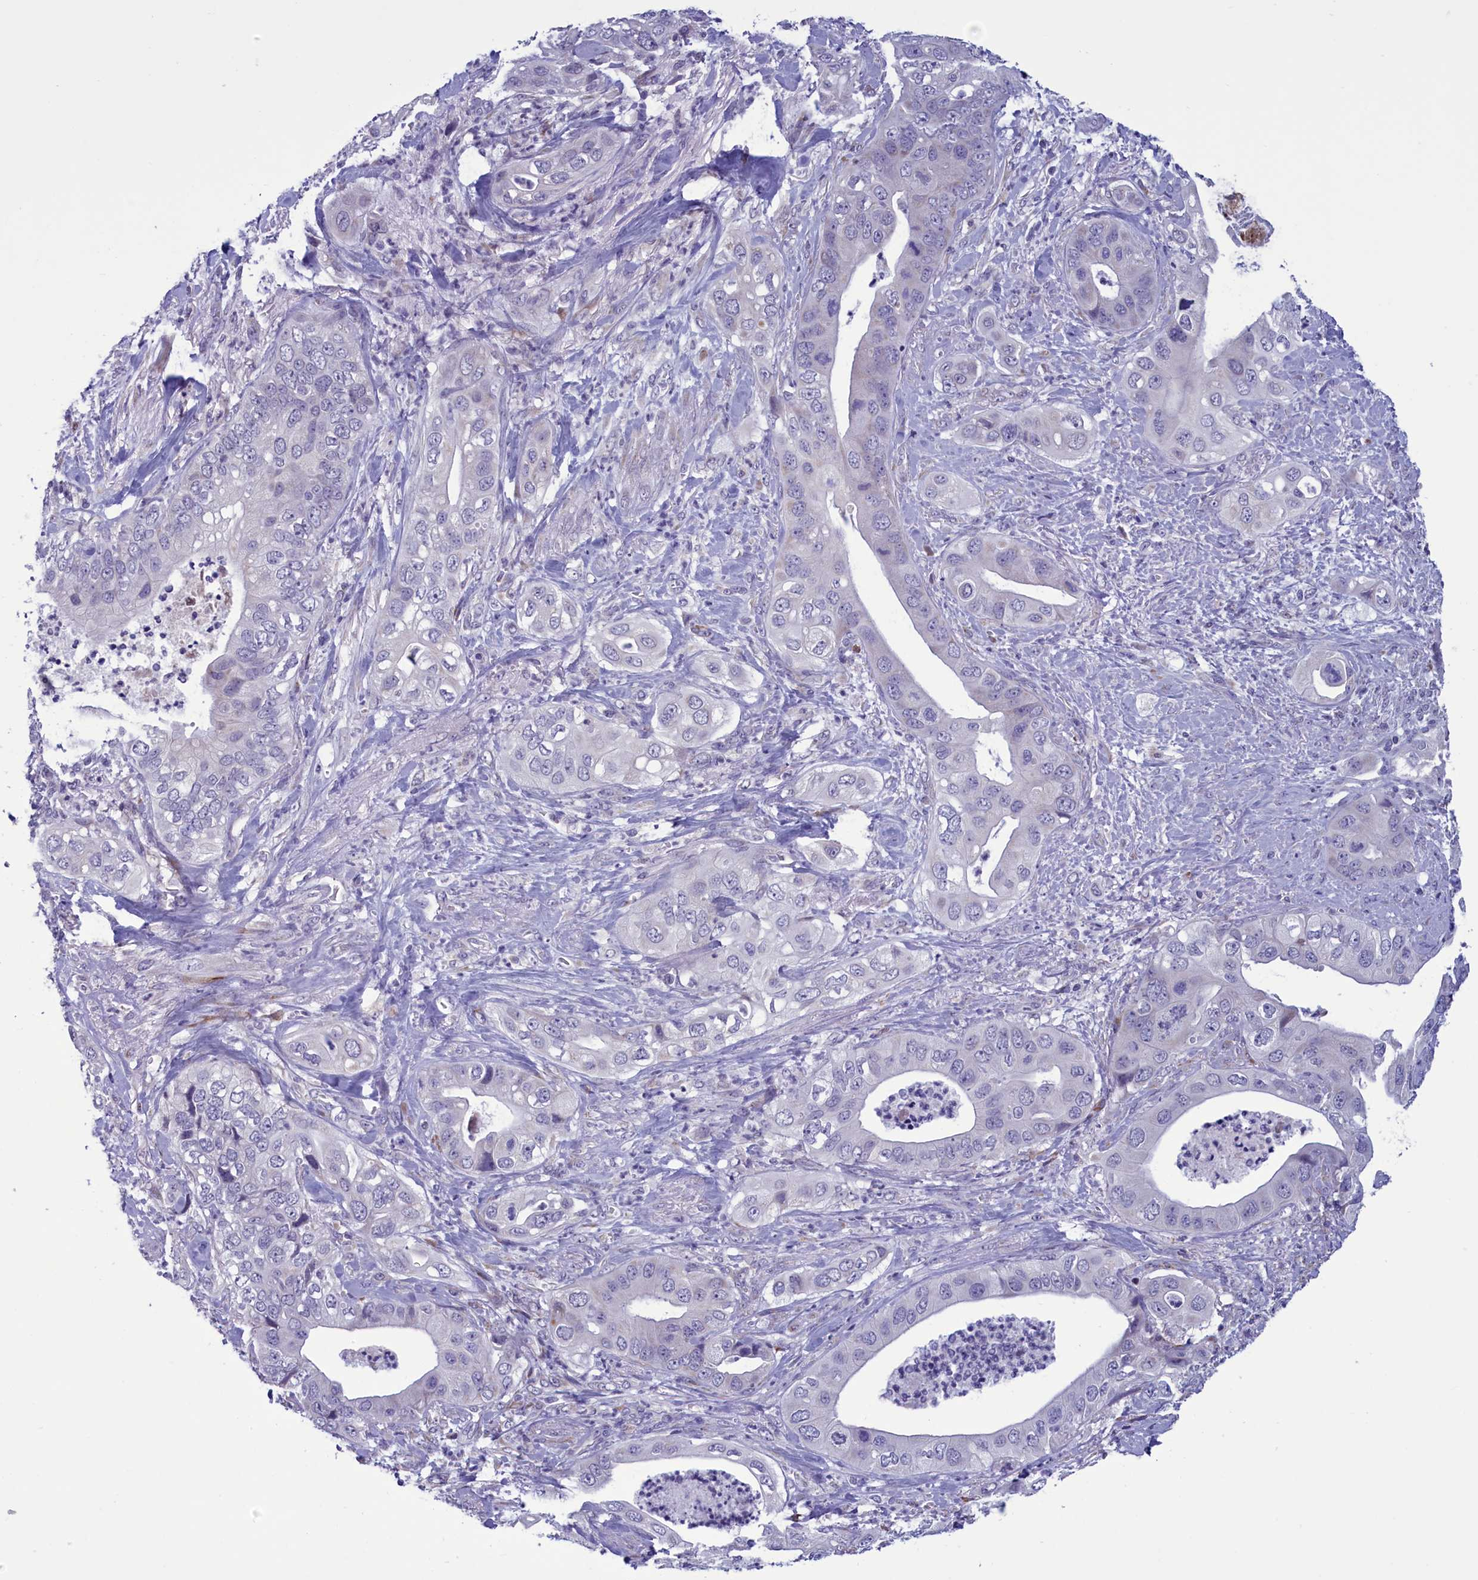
{"staining": {"intensity": "negative", "quantity": "none", "location": "none"}, "tissue": "pancreatic cancer", "cell_type": "Tumor cells", "image_type": "cancer", "snomed": [{"axis": "morphology", "description": "Adenocarcinoma, NOS"}, {"axis": "topography", "description": "Pancreas"}], "caption": "Tumor cells are negative for brown protein staining in pancreatic cancer (adenocarcinoma). Brightfield microscopy of immunohistochemistry (IHC) stained with DAB (brown) and hematoxylin (blue), captured at high magnification.", "gene": "PARS2", "patient": {"sex": "female", "age": 78}}